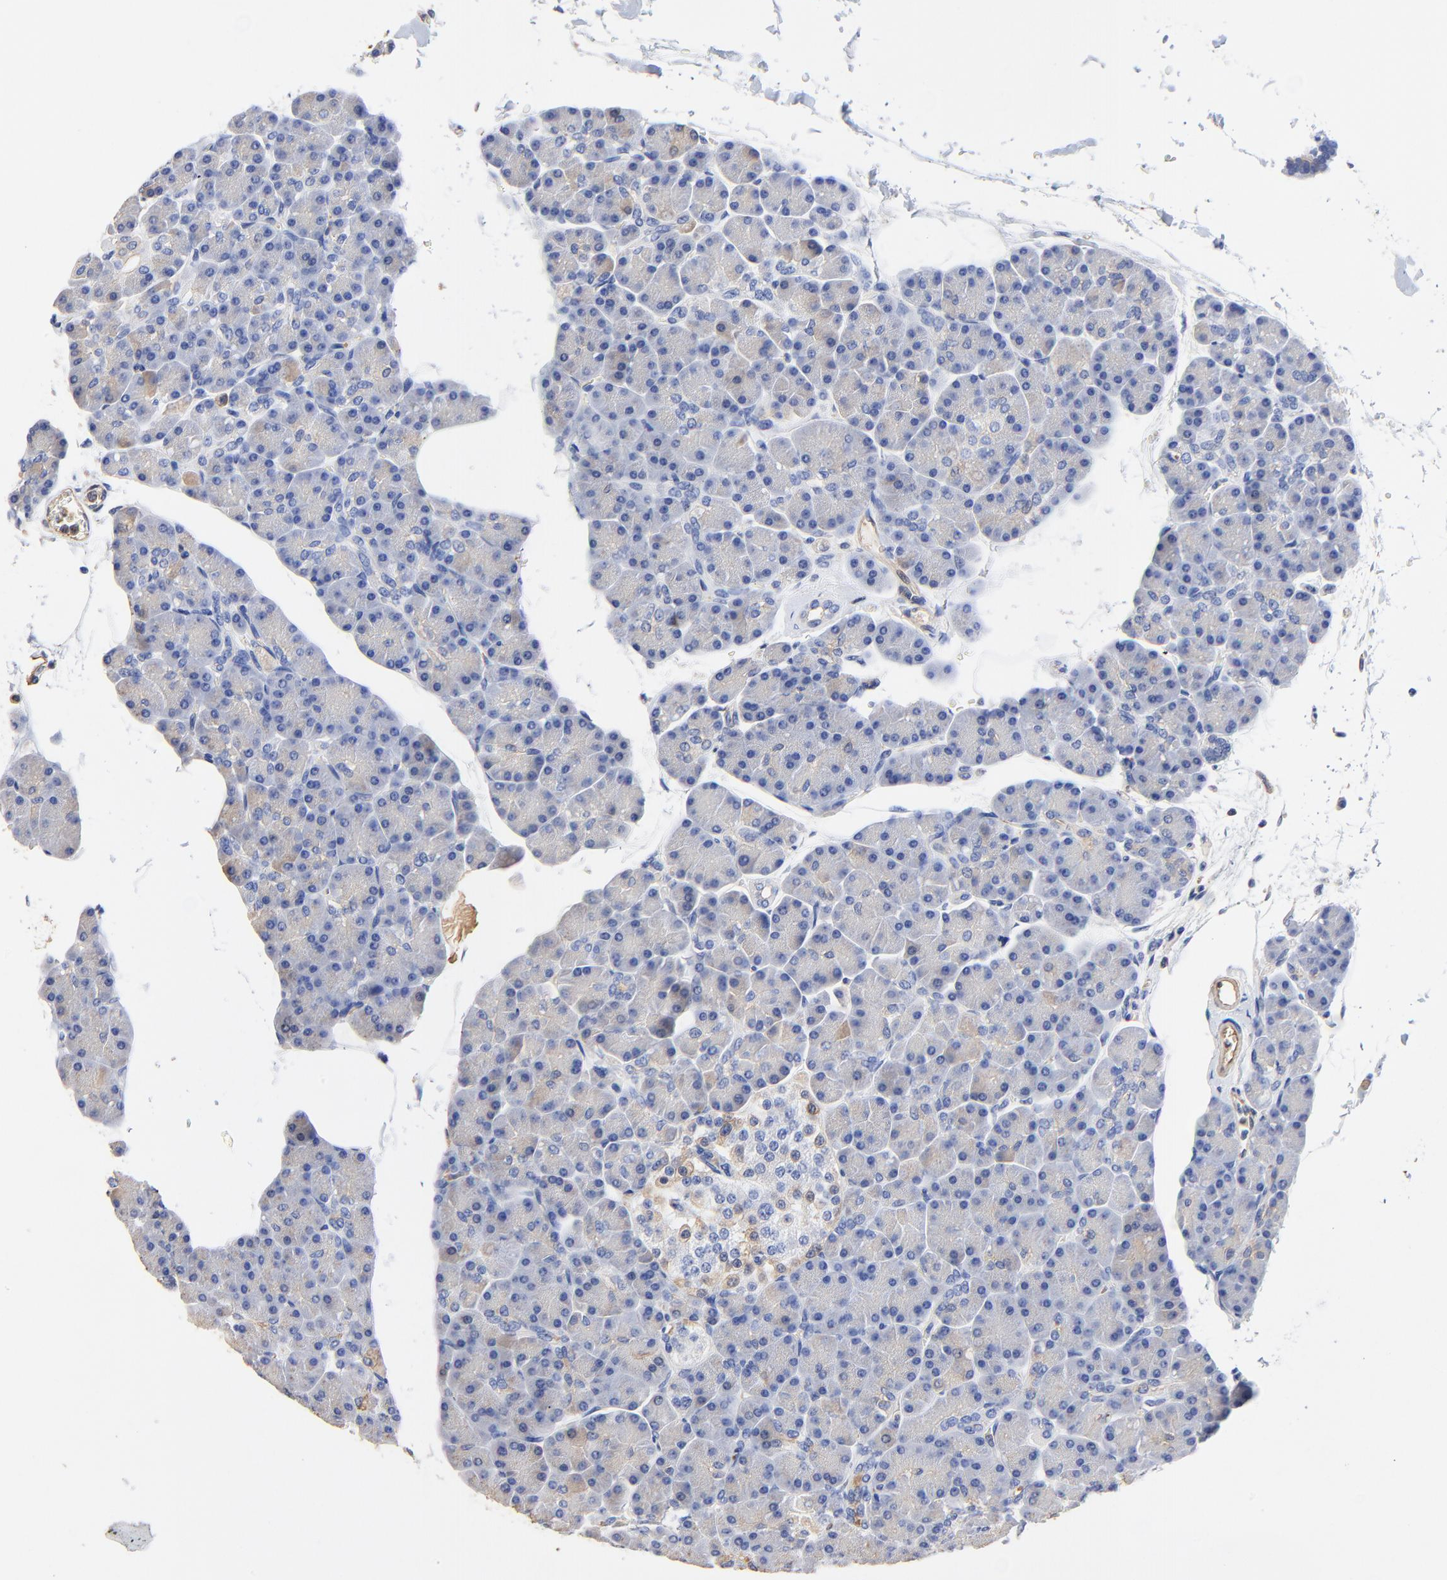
{"staining": {"intensity": "weak", "quantity": "<25%", "location": "cytoplasmic/membranous"}, "tissue": "pancreas", "cell_type": "Exocrine glandular cells", "image_type": "normal", "snomed": [{"axis": "morphology", "description": "Normal tissue, NOS"}, {"axis": "topography", "description": "Pancreas"}], "caption": "The histopathology image reveals no significant staining in exocrine glandular cells of pancreas. (Stains: DAB (3,3'-diaminobenzidine) IHC with hematoxylin counter stain, Microscopy: brightfield microscopy at high magnification).", "gene": "TAGLN2", "patient": {"sex": "female", "age": 43}}